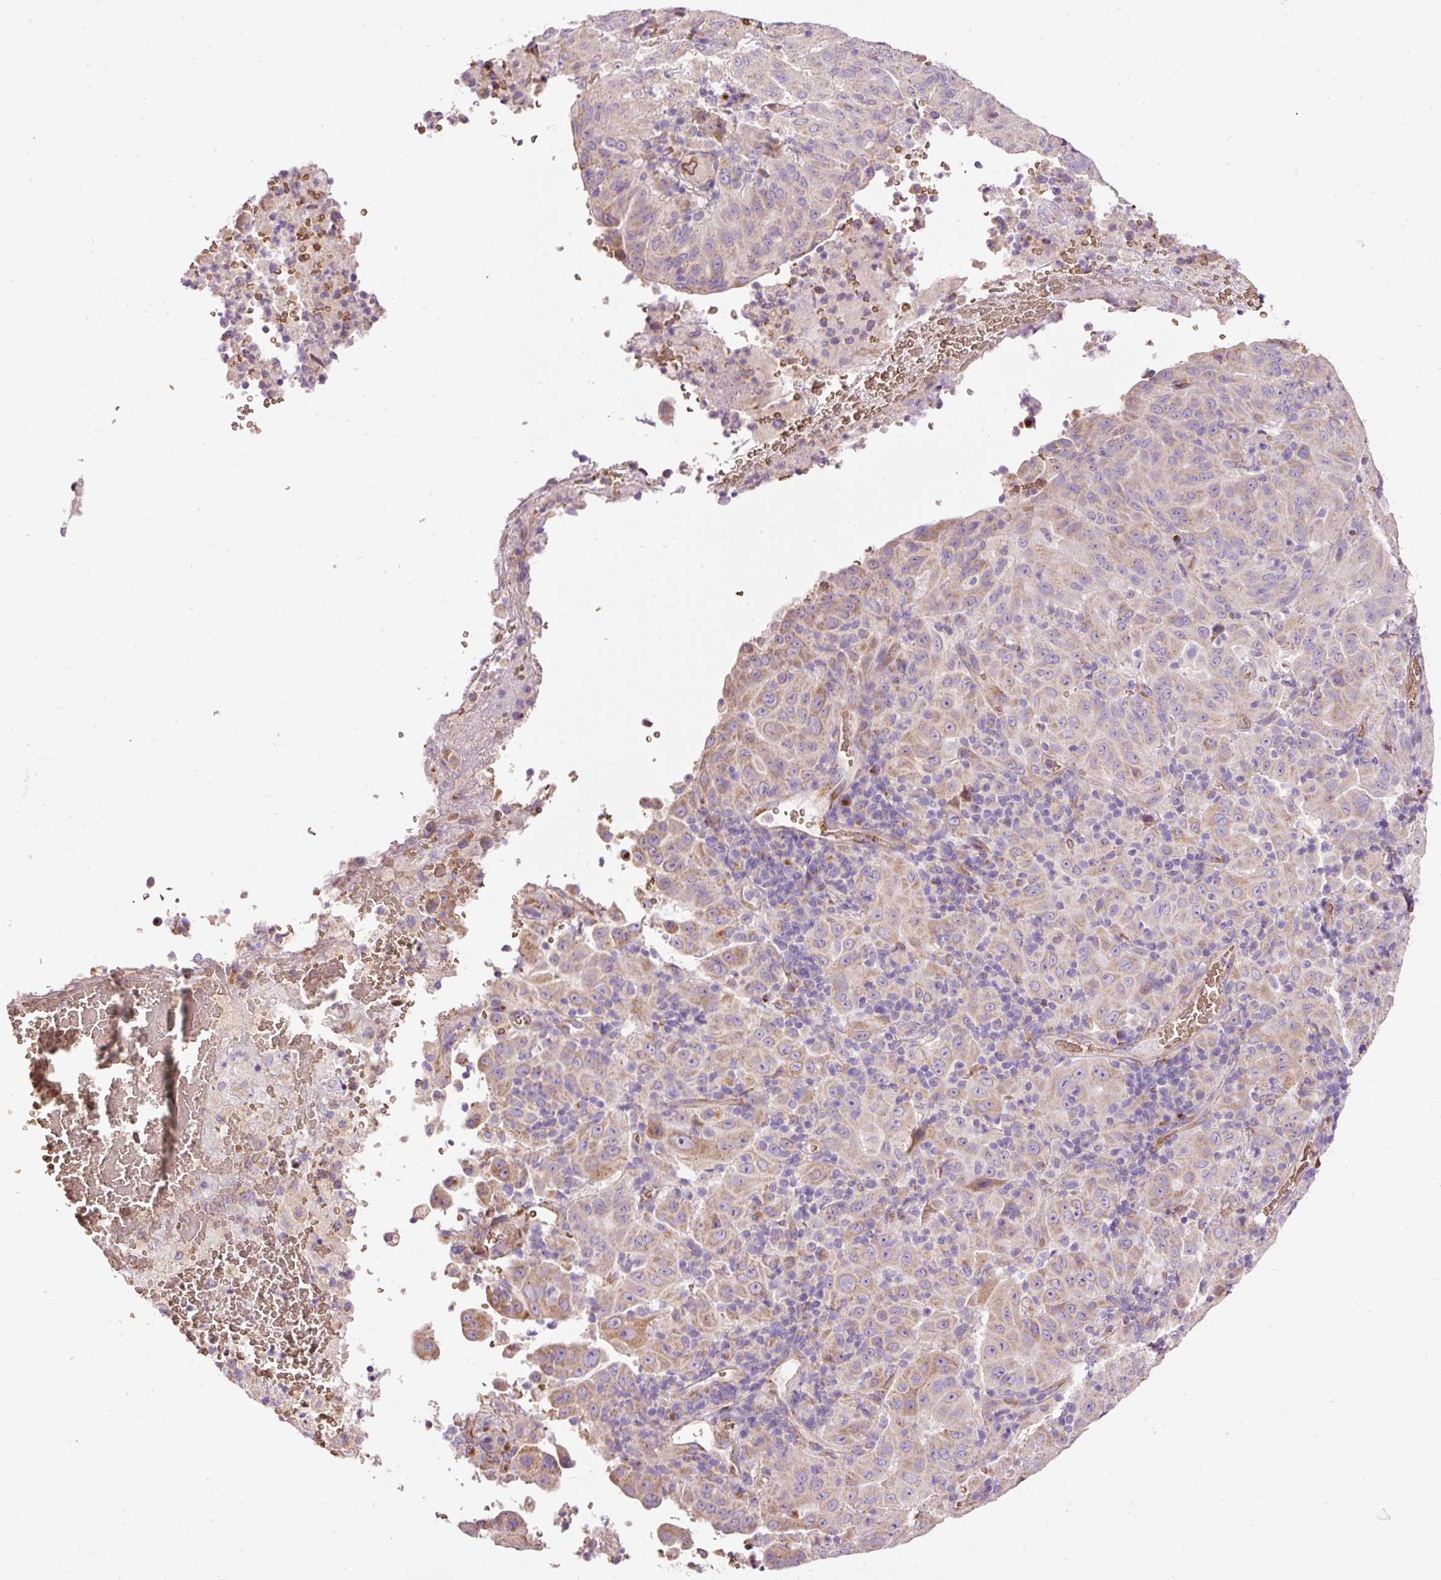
{"staining": {"intensity": "moderate", "quantity": "25%-75%", "location": "cytoplasmic/membranous"}, "tissue": "pancreatic cancer", "cell_type": "Tumor cells", "image_type": "cancer", "snomed": [{"axis": "morphology", "description": "Adenocarcinoma, NOS"}, {"axis": "topography", "description": "Pancreas"}], "caption": "DAB (3,3'-diaminobenzidine) immunohistochemical staining of human pancreatic adenocarcinoma demonstrates moderate cytoplasmic/membranous protein staining in about 25%-75% of tumor cells. Nuclei are stained in blue.", "gene": "PRRC2A", "patient": {"sex": "male", "age": 63}}